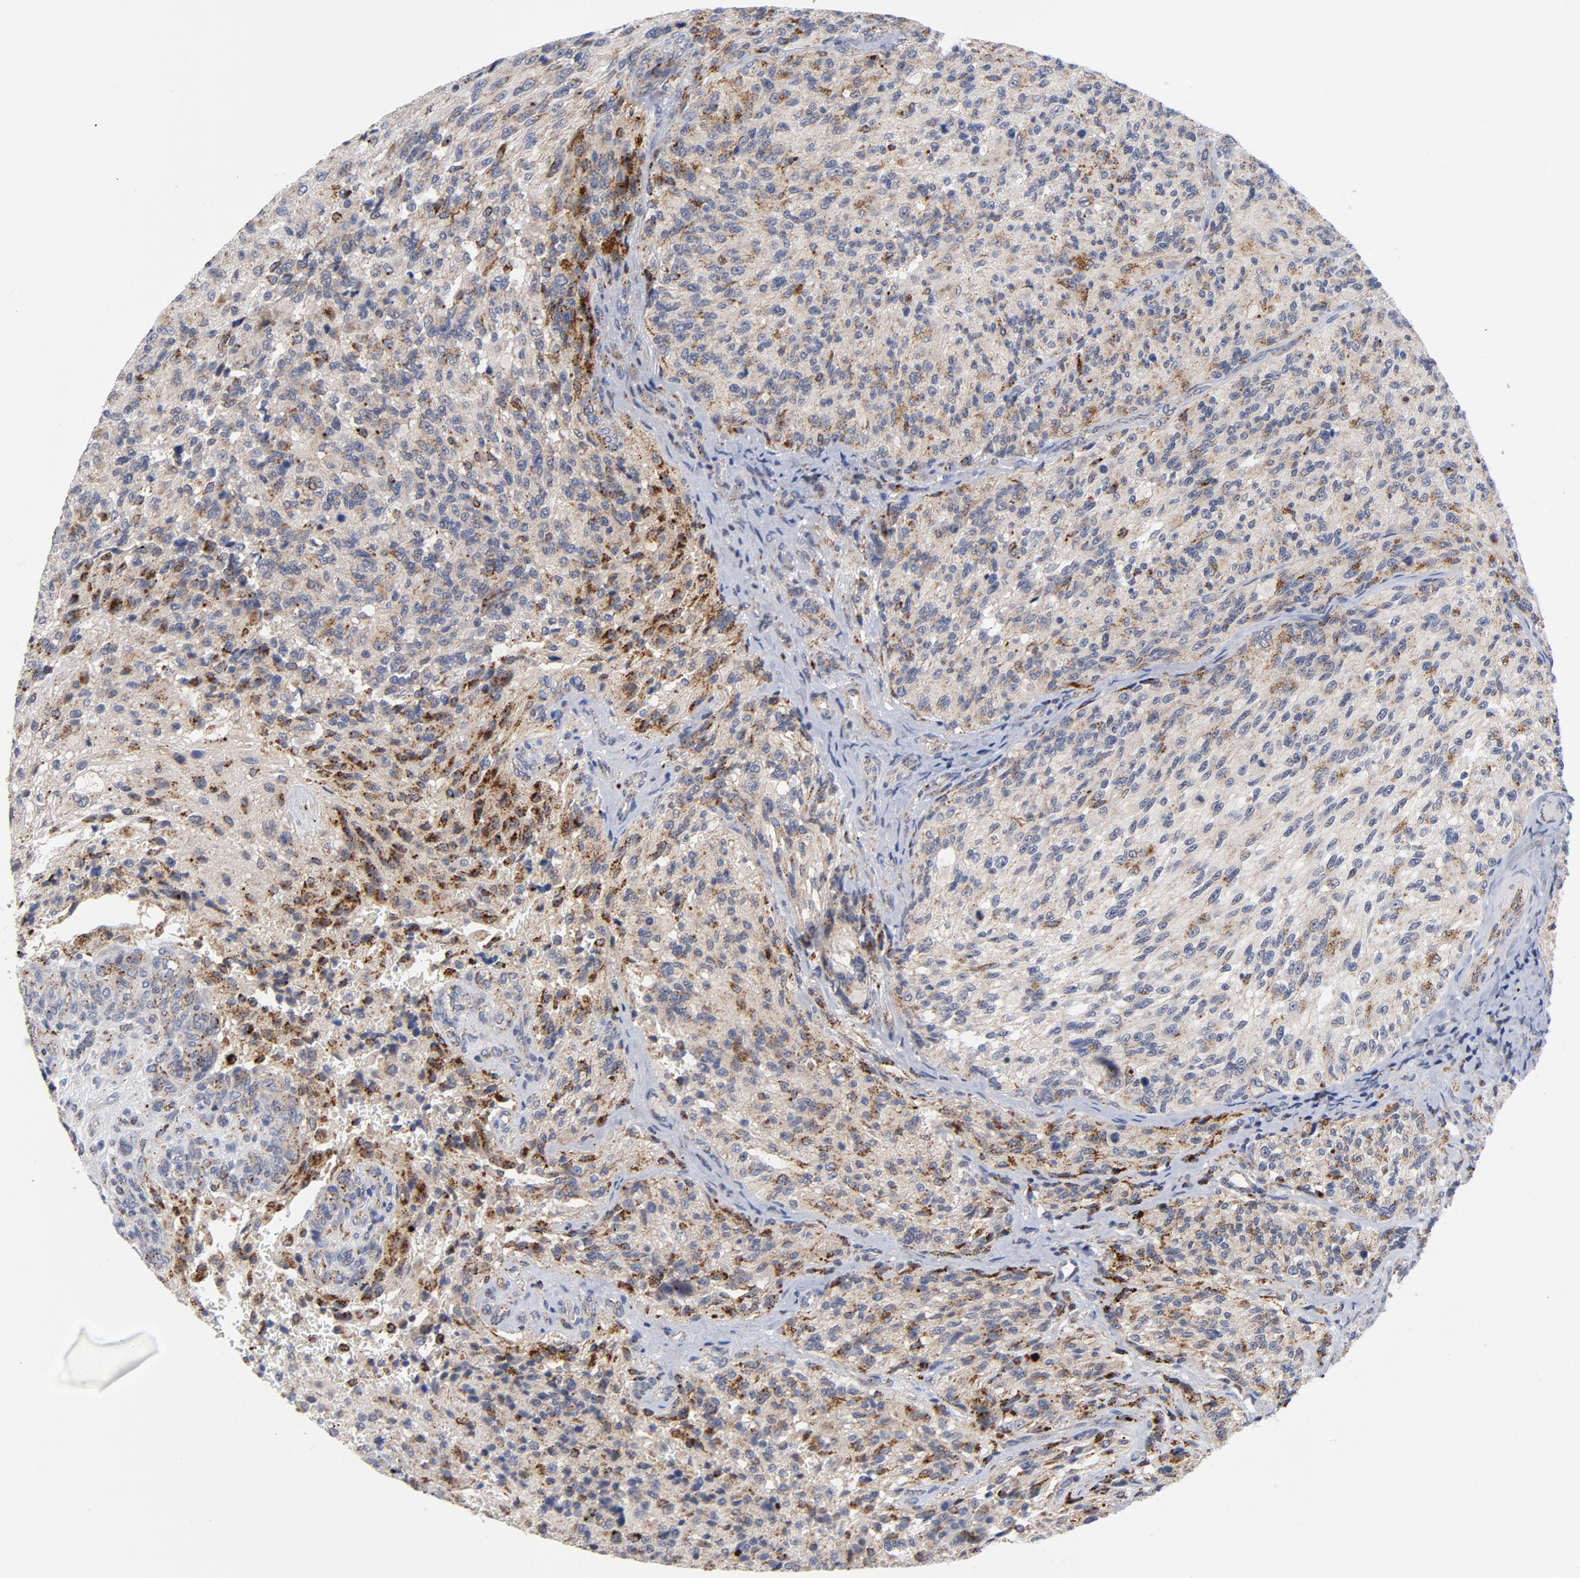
{"staining": {"intensity": "moderate", "quantity": "25%-75%", "location": "cytoplasmic/membranous"}, "tissue": "glioma", "cell_type": "Tumor cells", "image_type": "cancer", "snomed": [{"axis": "morphology", "description": "Normal tissue, NOS"}, {"axis": "morphology", "description": "Glioma, malignant, High grade"}, {"axis": "topography", "description": "Cerebral cortex"}], "caption": "Tumor cells display medium levels of moderate cytoplasmic/membranous positivity in about 25%-75% of cells in malignant high-grade glioma.", "gene": "AKT2", "patient": {"sex": "male", "age": 56}}